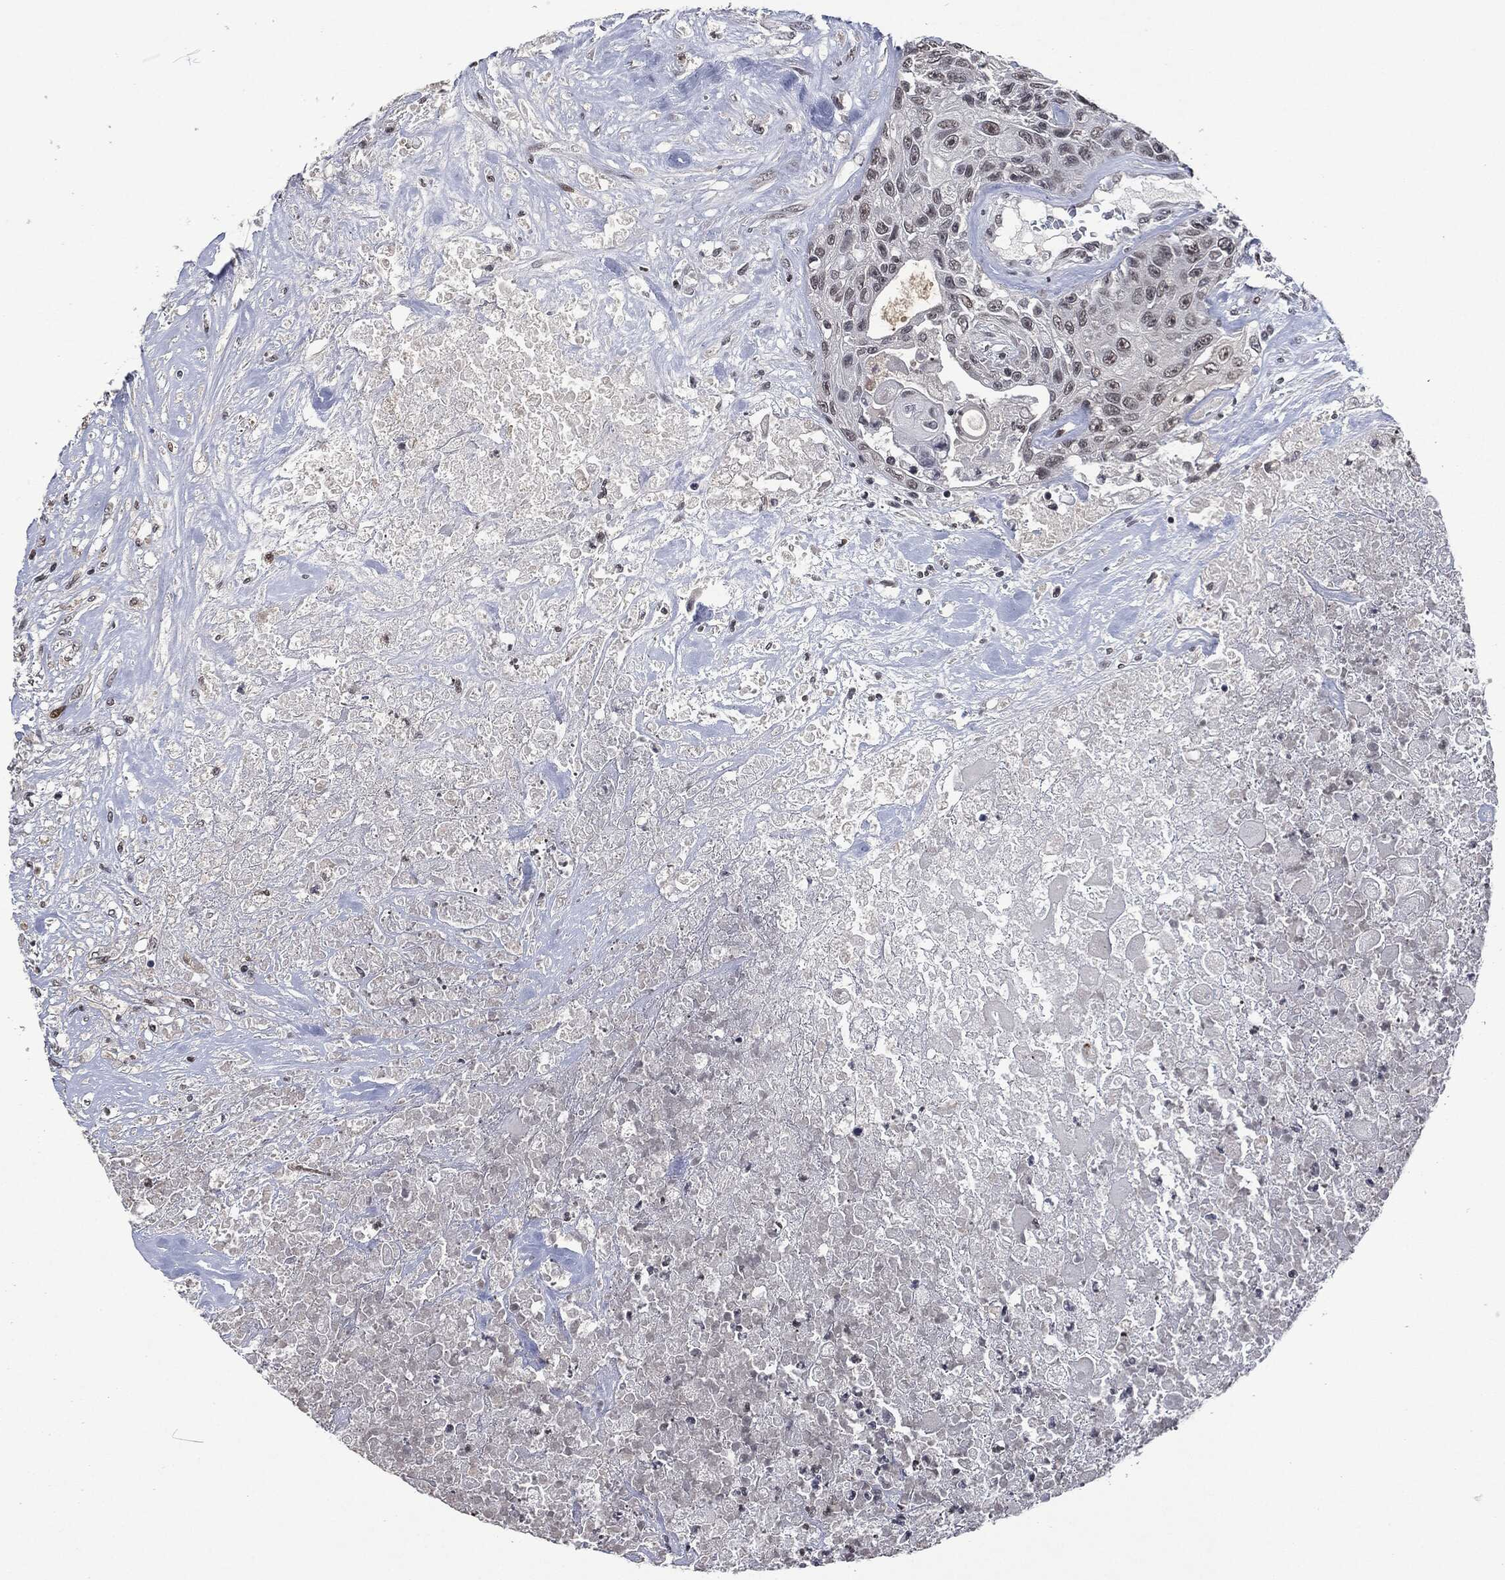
{"staining": {"intensity": "negative", "quantity": "none", "location": "none"}, "tissue": "urothelial cancer", "cell_type": "Tumor cells", "image_type": "cancer", "snomed": [{"axis": "morphology", "description": "Urothelial carcinoma, High grade"}, {"axis": "topography", "description": "Urinary bladder"}], "caption": "DAB (3,3'-diaminobenzidine) immunohistochemical staining of human high-grade urothelial carcinoma reveals no significant staining in tumor cells. (Stains: DAB (3,3'-diaminobenzidine) IHC with hematoxylin counter stain, Microscopy: brightfield microscopy at high magnification).", "gene": "EGFR", "patient": {"sex": "female", "age": 56}}